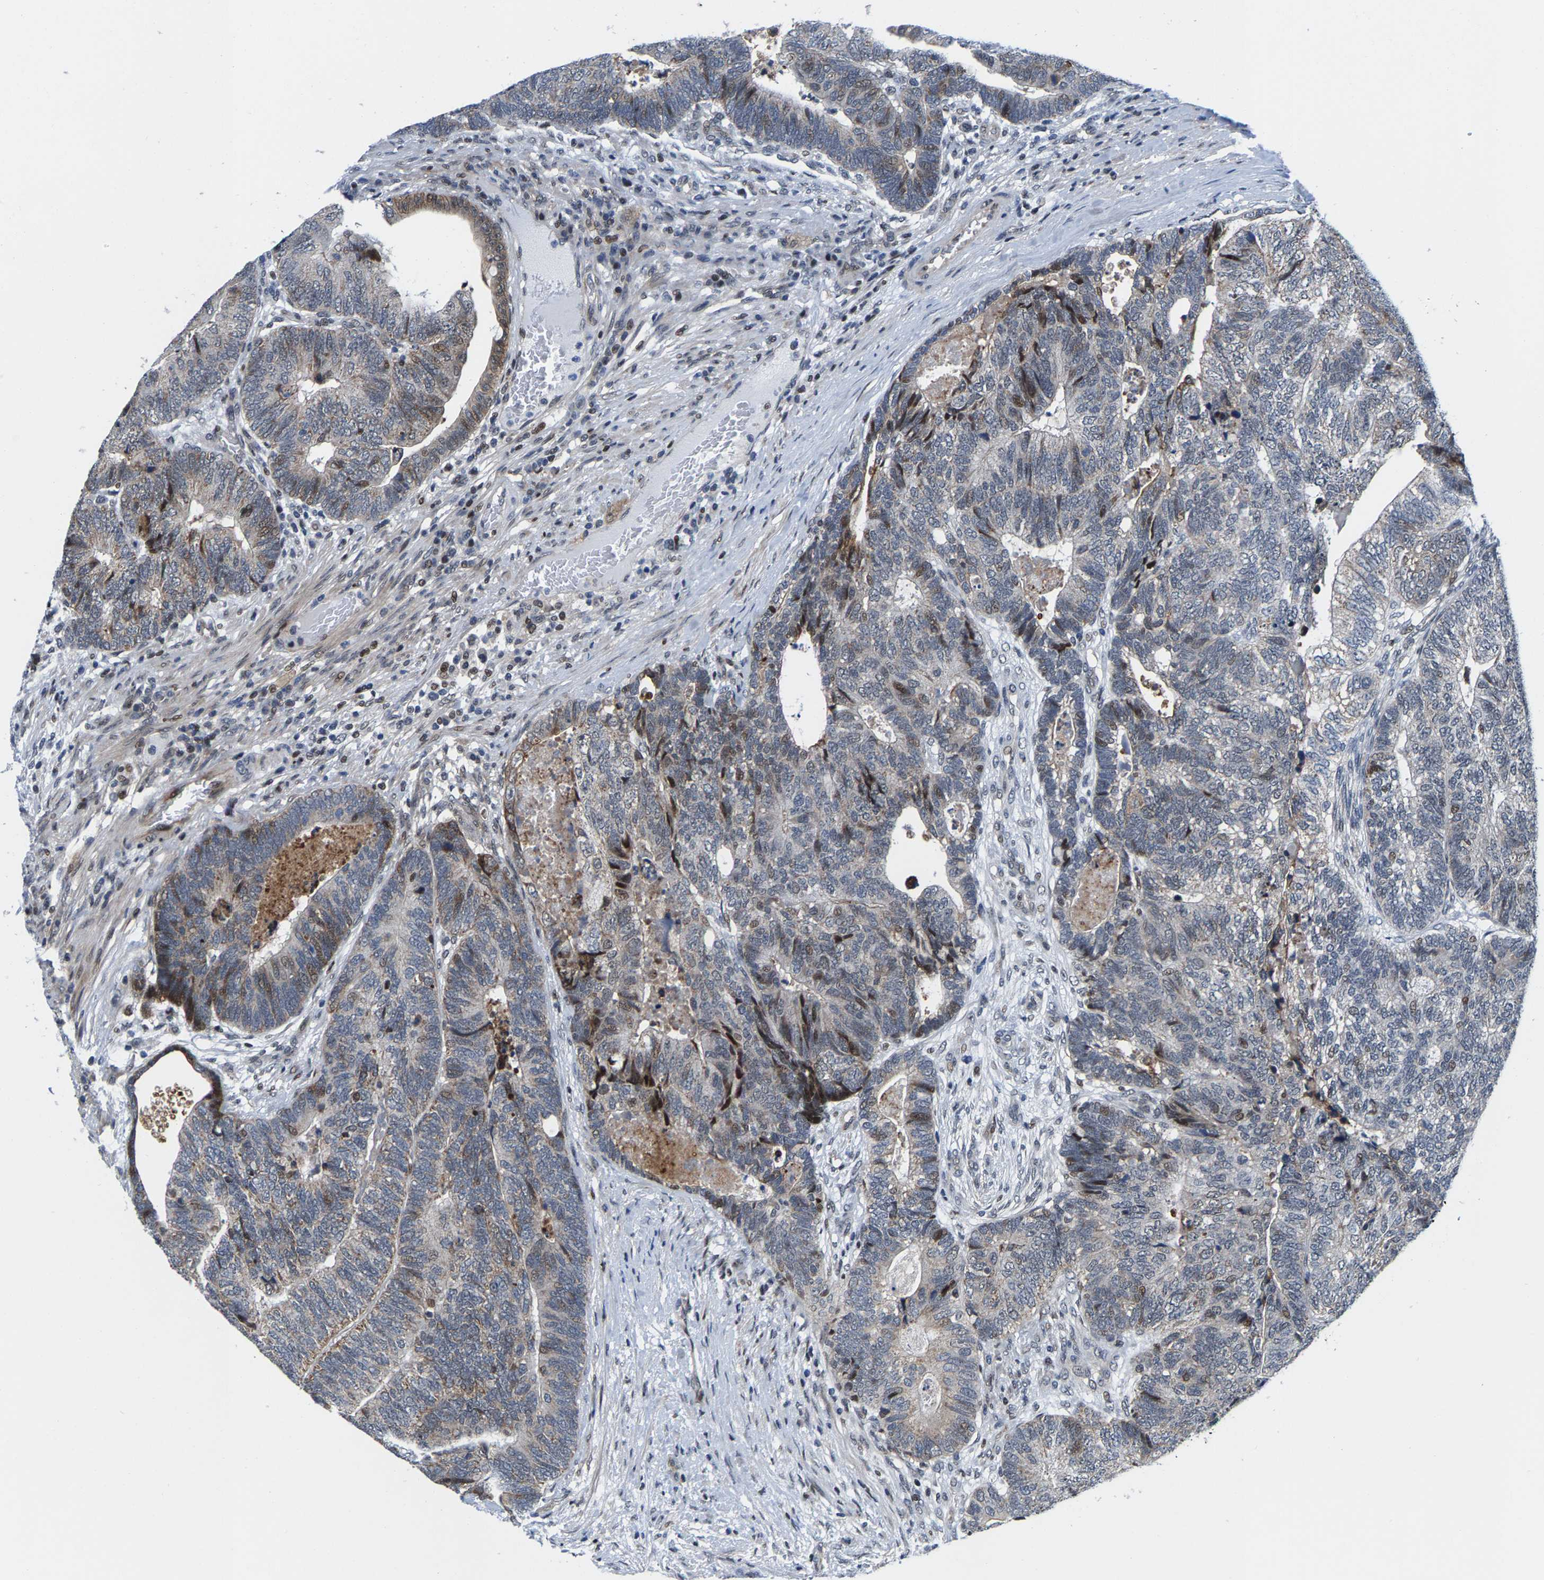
{"staining": {"intensity": "weak", "quantity": "<25%", "location": "cytoplasmic/membranous,nuclear"}, "tissue": "colorectal cancer", "cell_type": "Tumor cells", "image_type": "cancer", "snomed": [{"axis": "morphology", "description": "Adenocarcinoma, NOS"}, {"axis": "topography", "description": "Colon"}], "caption": "Tumor cells are negative for protein expression in human adenocarcinoma (colorectal).", "gene": "GTPBP10", "patient": {"sex": "female", "age": 67}}